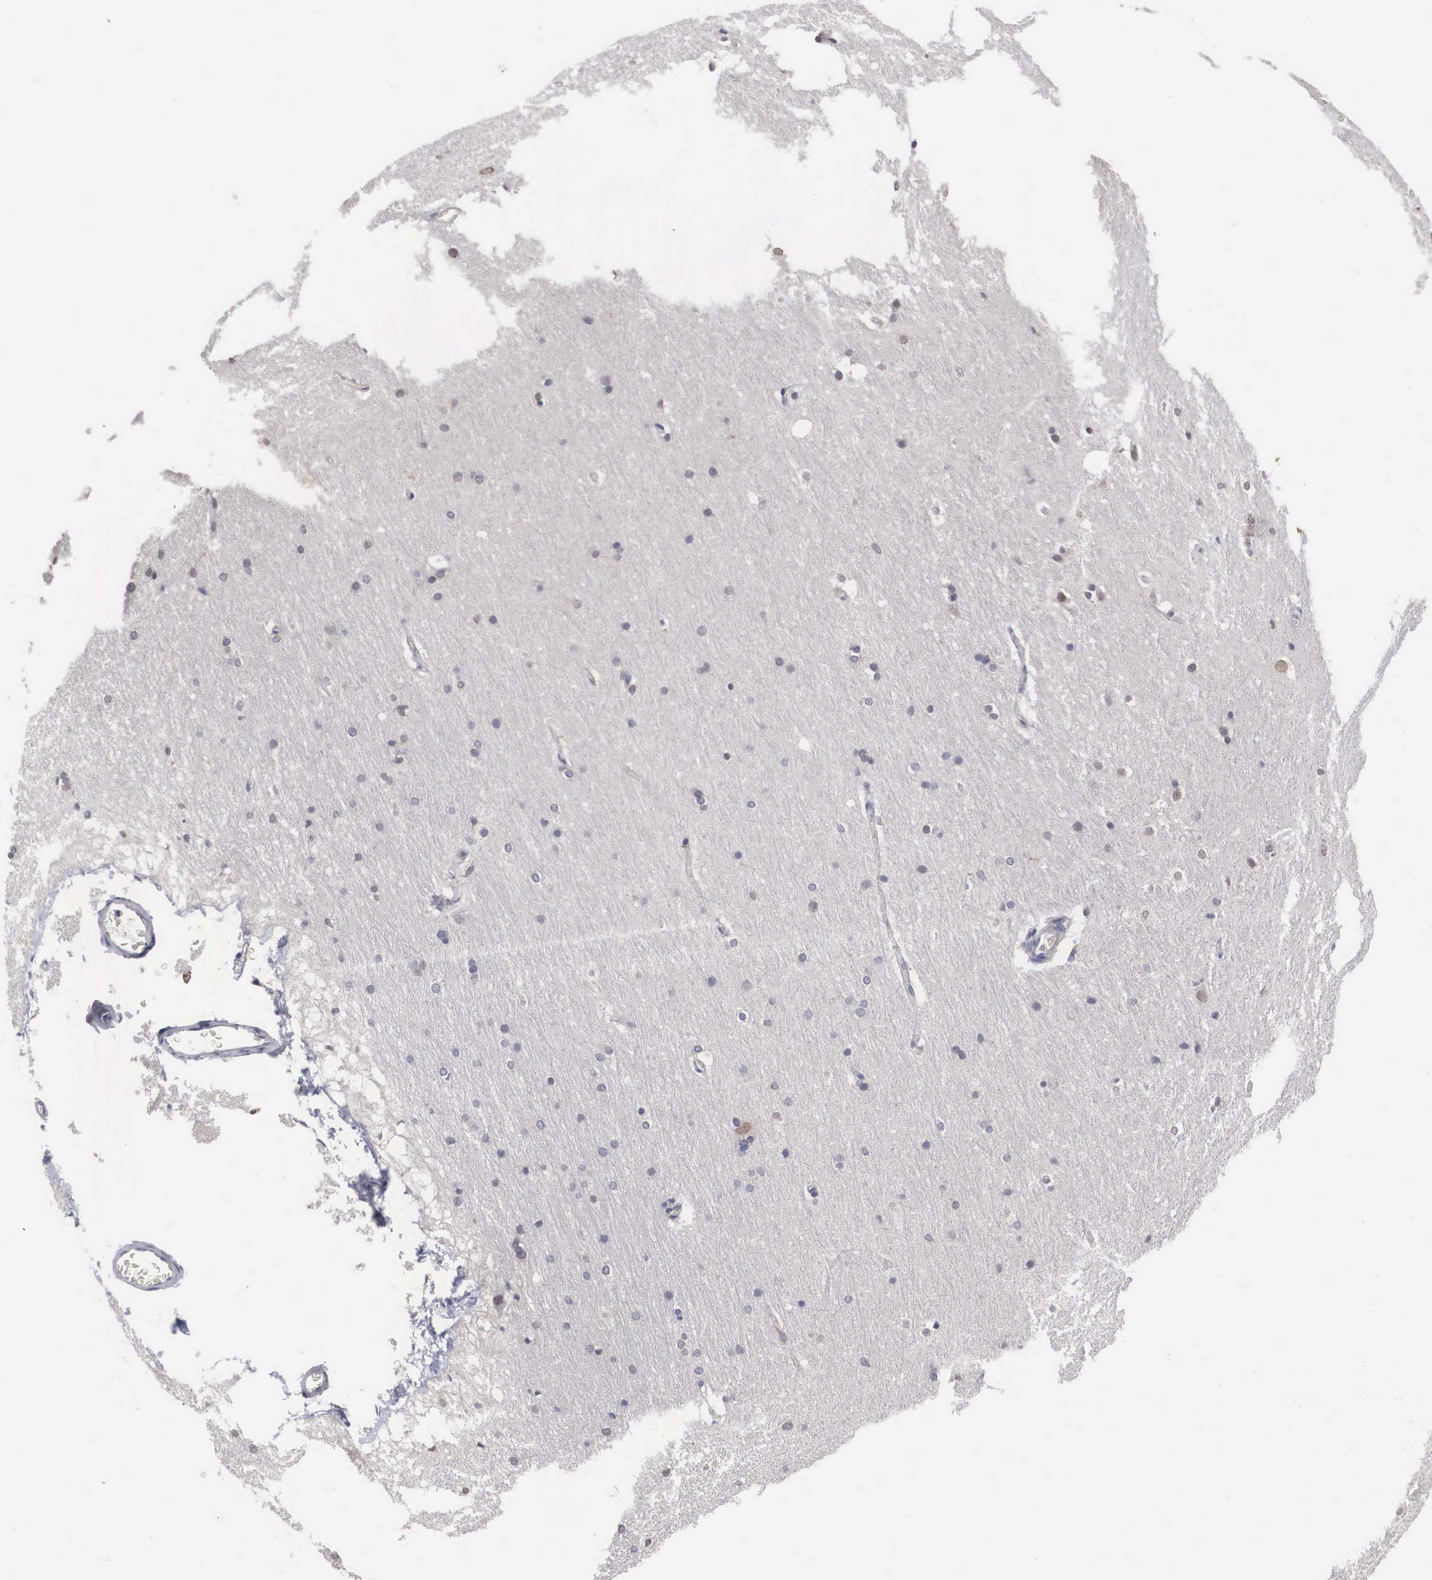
{"staining": {"intensity": "negative", "quantity": "none", "location": "none"}, "tissue": "cerebral cortex", "cell_type": "Endothelial cells", "image_type": "normal", "snomed": [{"axis": "morphology", "description": "Normal tissue, NOS"}, {"axis": "topography", "description": "Cerebral cortex"}, {"axis": "topography", "description": "Hippocampus"}], "caption": "High magnification brightfield microscopy of unremarkable cerebral cortex stained with DAB (brown) and counterstained with hematoxylin (blue): endothelial cells show no significant staining. (Stains: DAB immunohistochemistry with hematoxylin counter stain, Microscopy: brightfield microscopy at high magnification).", "gene": "HMOX1", "patient": {"sex": "female", "age": 19}}